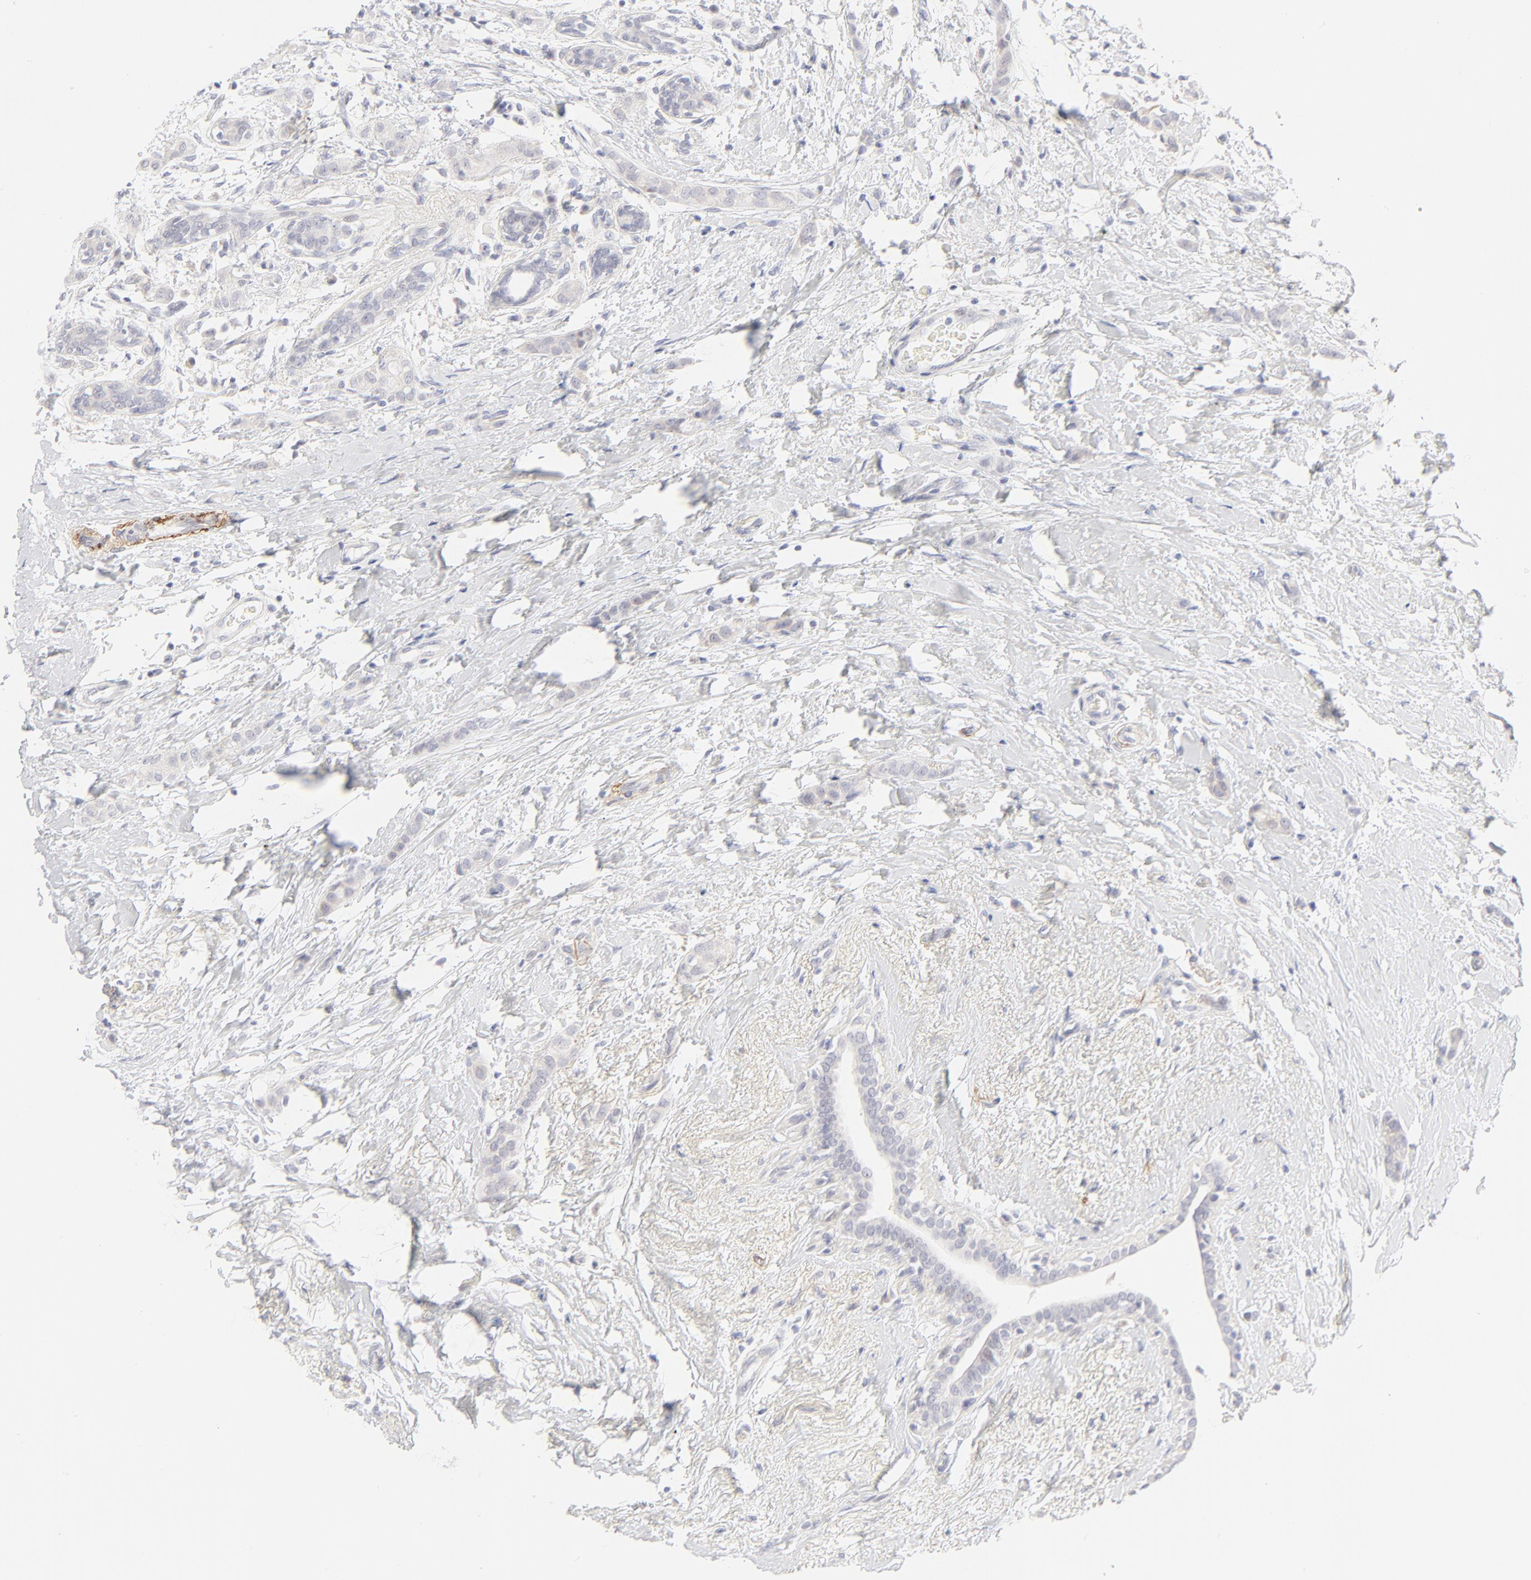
{"staining": {"intensity": "negative", "quantity": "none", "location": "none"}, "tissue": "breast cancer", "cell_type": "Tumor cells", "image_type": "cancer", "snomed": [{"axis": "morphology", "description": "Lobular carcinoma"}, {"axis": "topography", "description": "Breast"}], "caption": "Immunohistochemistry histopathology image of neoplastic tissue: breast cancer (lobular carcinoma) stained with DAB (3,3'-diaminobenzidine) reveals no significant protein expression in tumor cells.", "gene": "NPNT", "patient": {"sex": "female", "age": 55}}